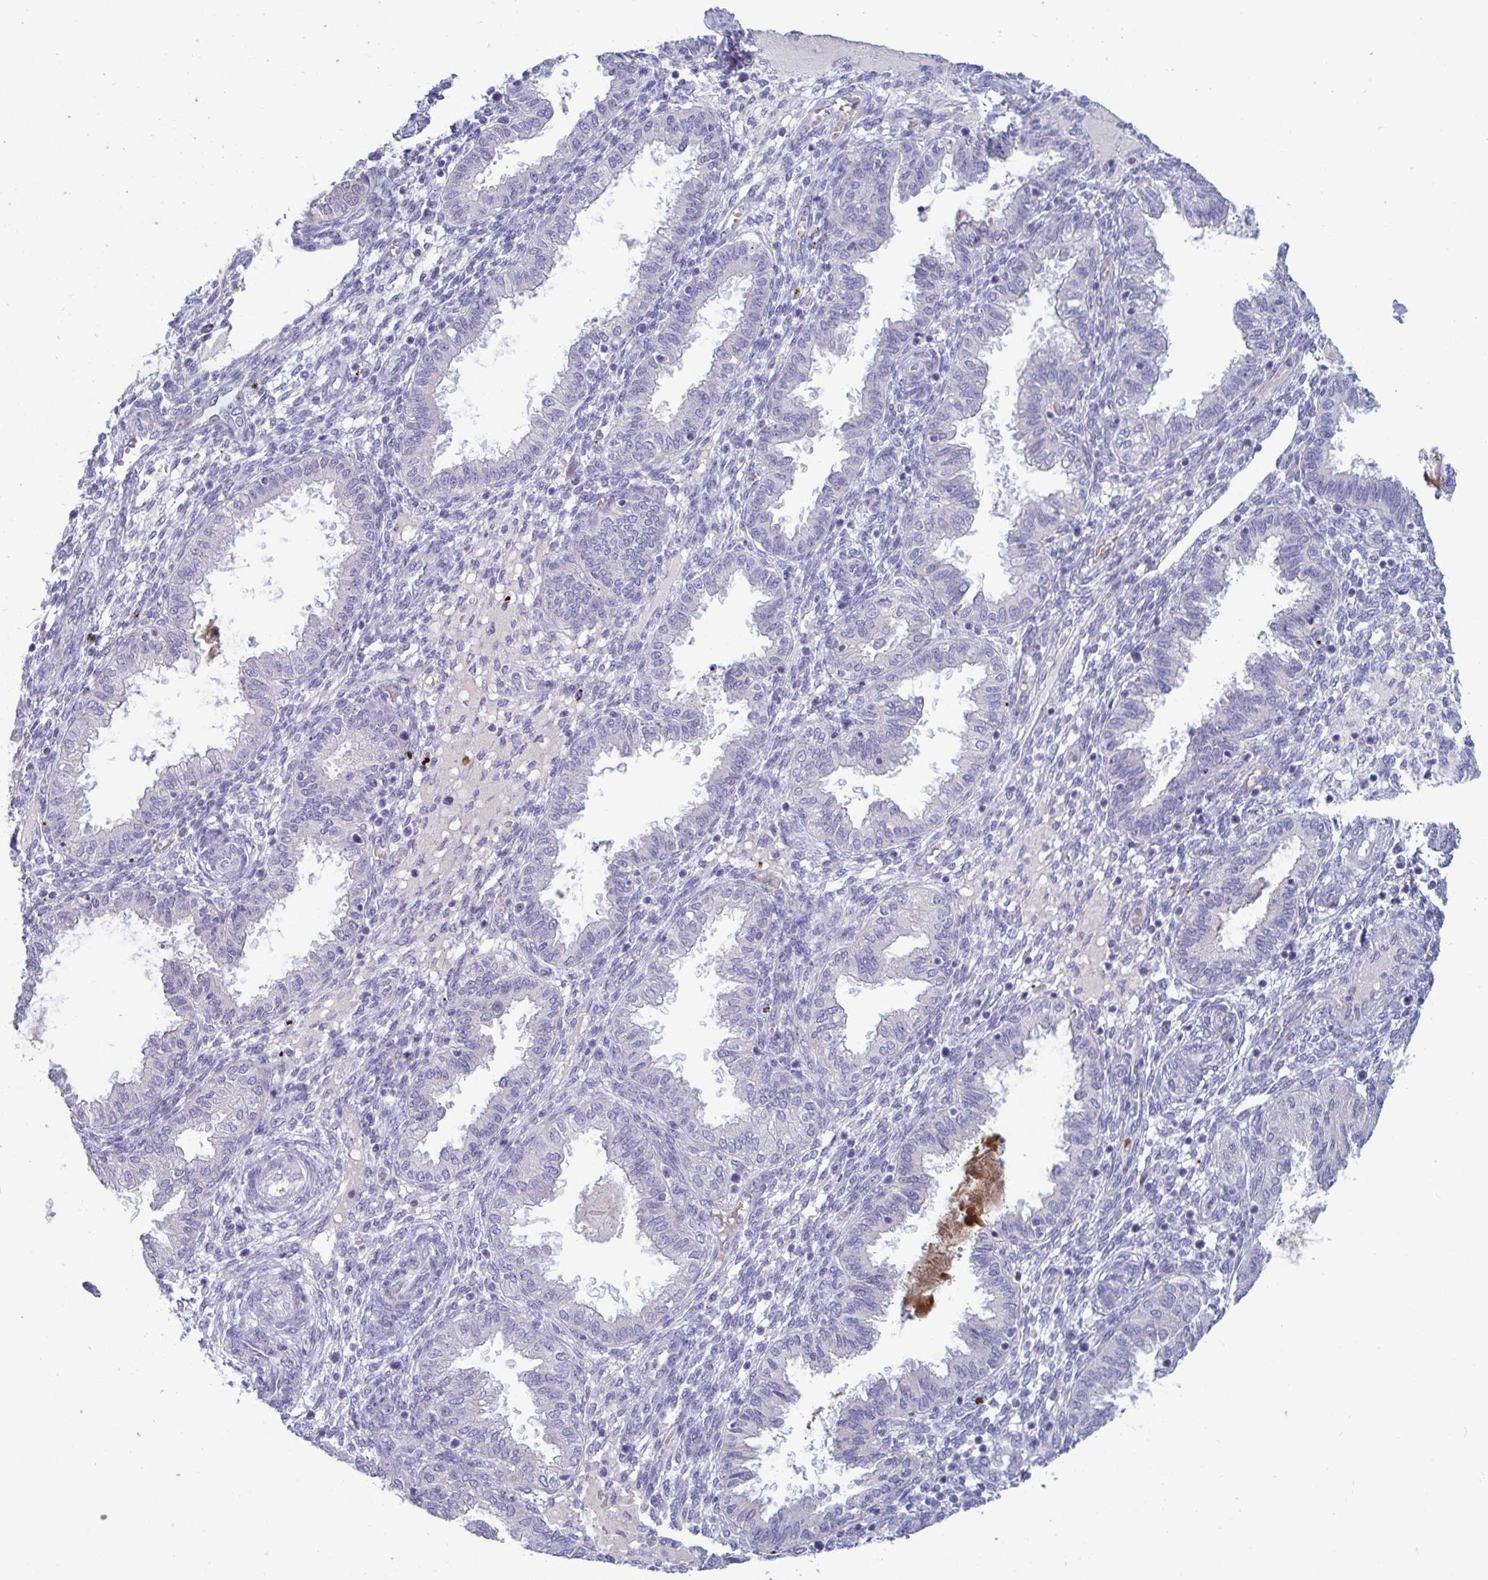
{"staining": {"intensity": "negative", "quantity": "none", "location": "none"}, "tissue": "endometrium", "cell_type": "Cells in endometrial stroma", "image_type": "normal", "snomed": [{"axis": "morphology", "description": "Normal tissue, NOS"}, {"axis": "topography", "description": "Endometrium"}], "caption": "This is an immunohistochemistry histopathology image of benign human endometrium. There is no expression in cells in endometrial stroma.", "gene": "TAS2R38", "patient": {"sex": "female", "age": 33}}